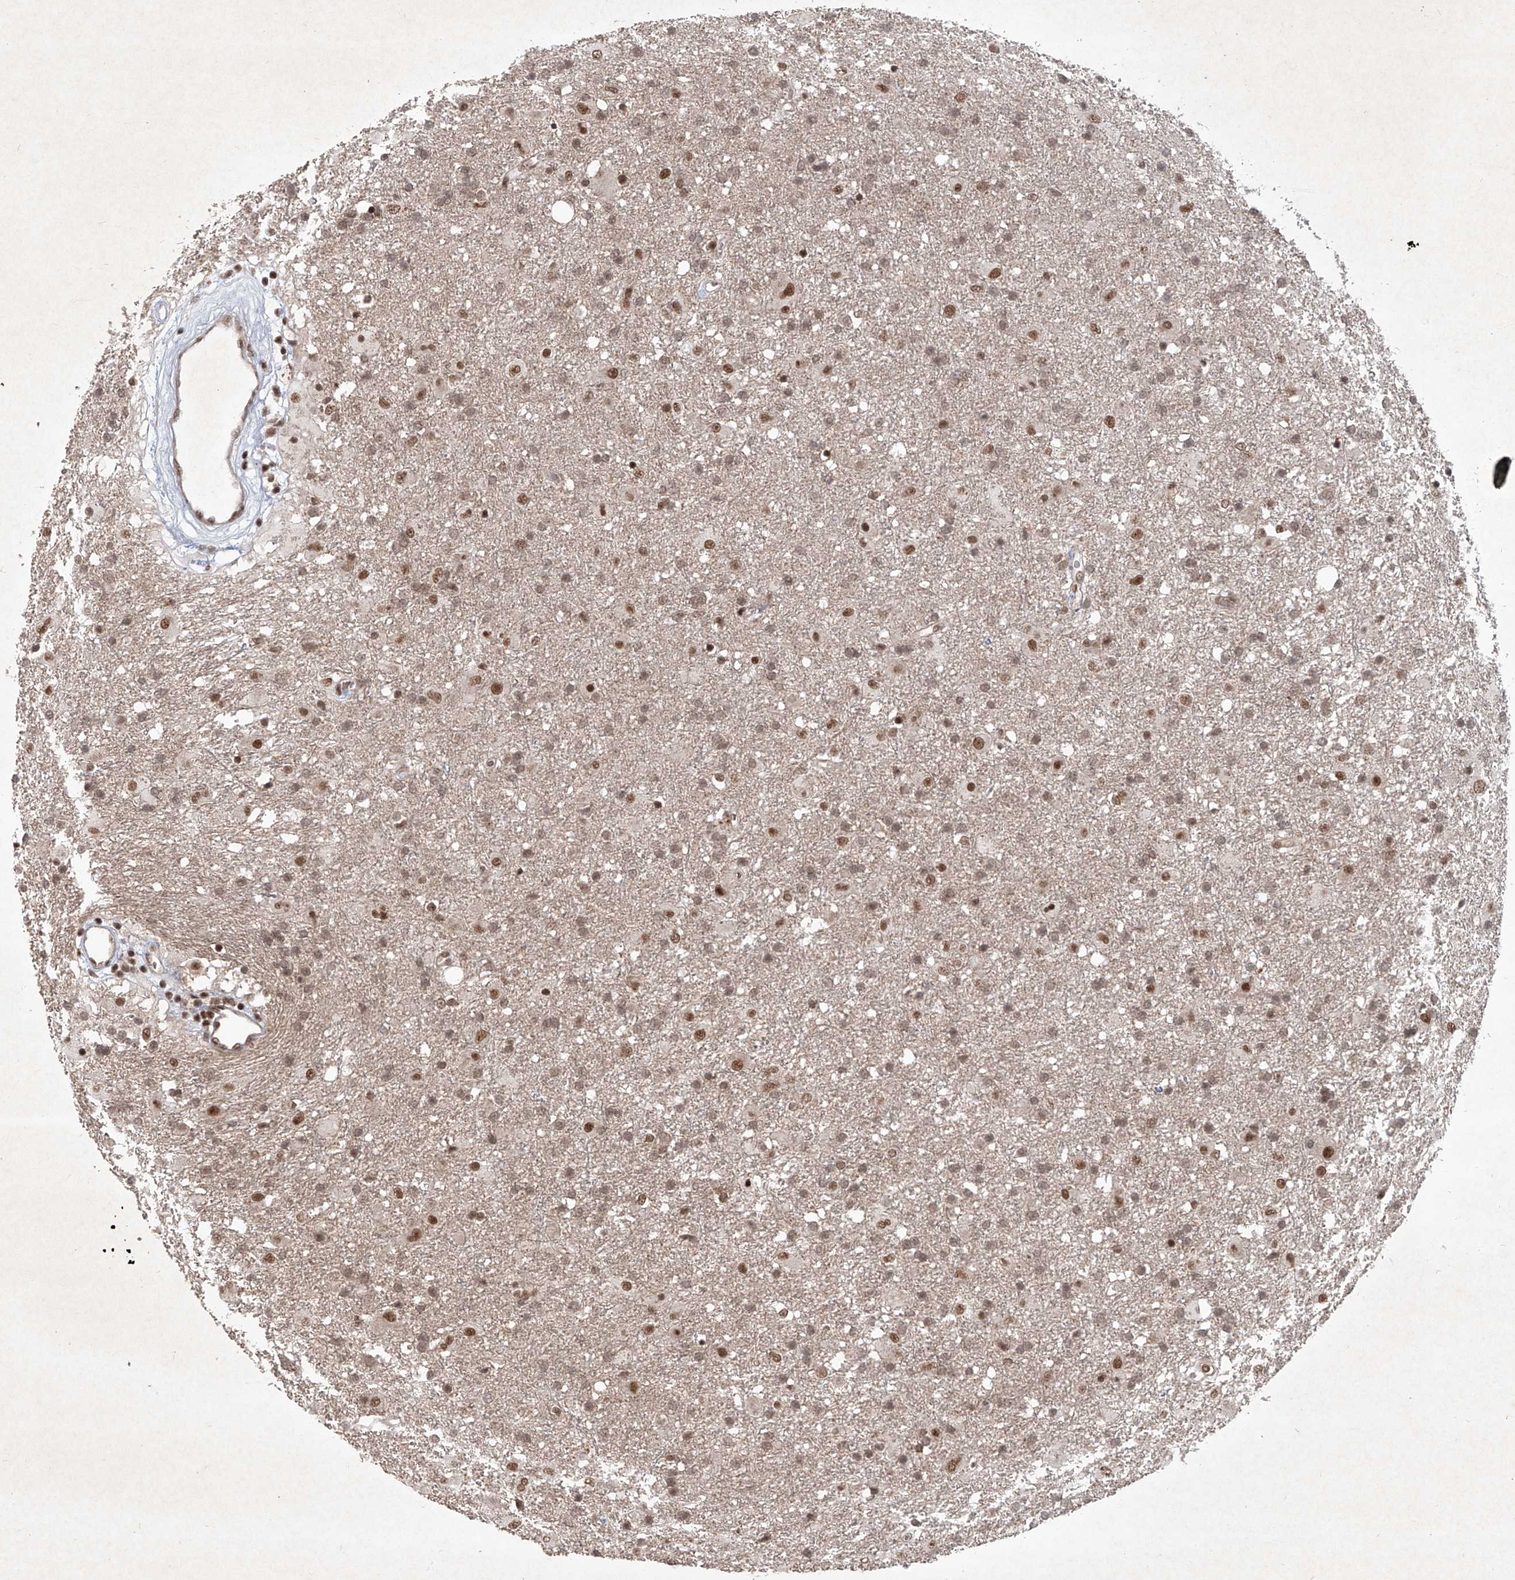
{"staining": {"intensity": "moderate", "quantity": "25%-75%", "location": "nuclear"}, "tissue": "glioma", "cell_type": "Tumor cells", "image_type": "cancer", "snomed": [{"axis": "morphology", "description": "Glioma, malignant, Low grade"}, {"axis": "topography", "description": "Brain"}], "caption": "The immunohistochemical stain highlights moderate nuclear positivity in tumor cells of glioma tissue. The staining was performed using DAB, with brown indicating positive protein expression. Nuclei are stained blue with hematoxylin.", "gene": "IRF2", "patient": {"sex": "male", "age": 65}}